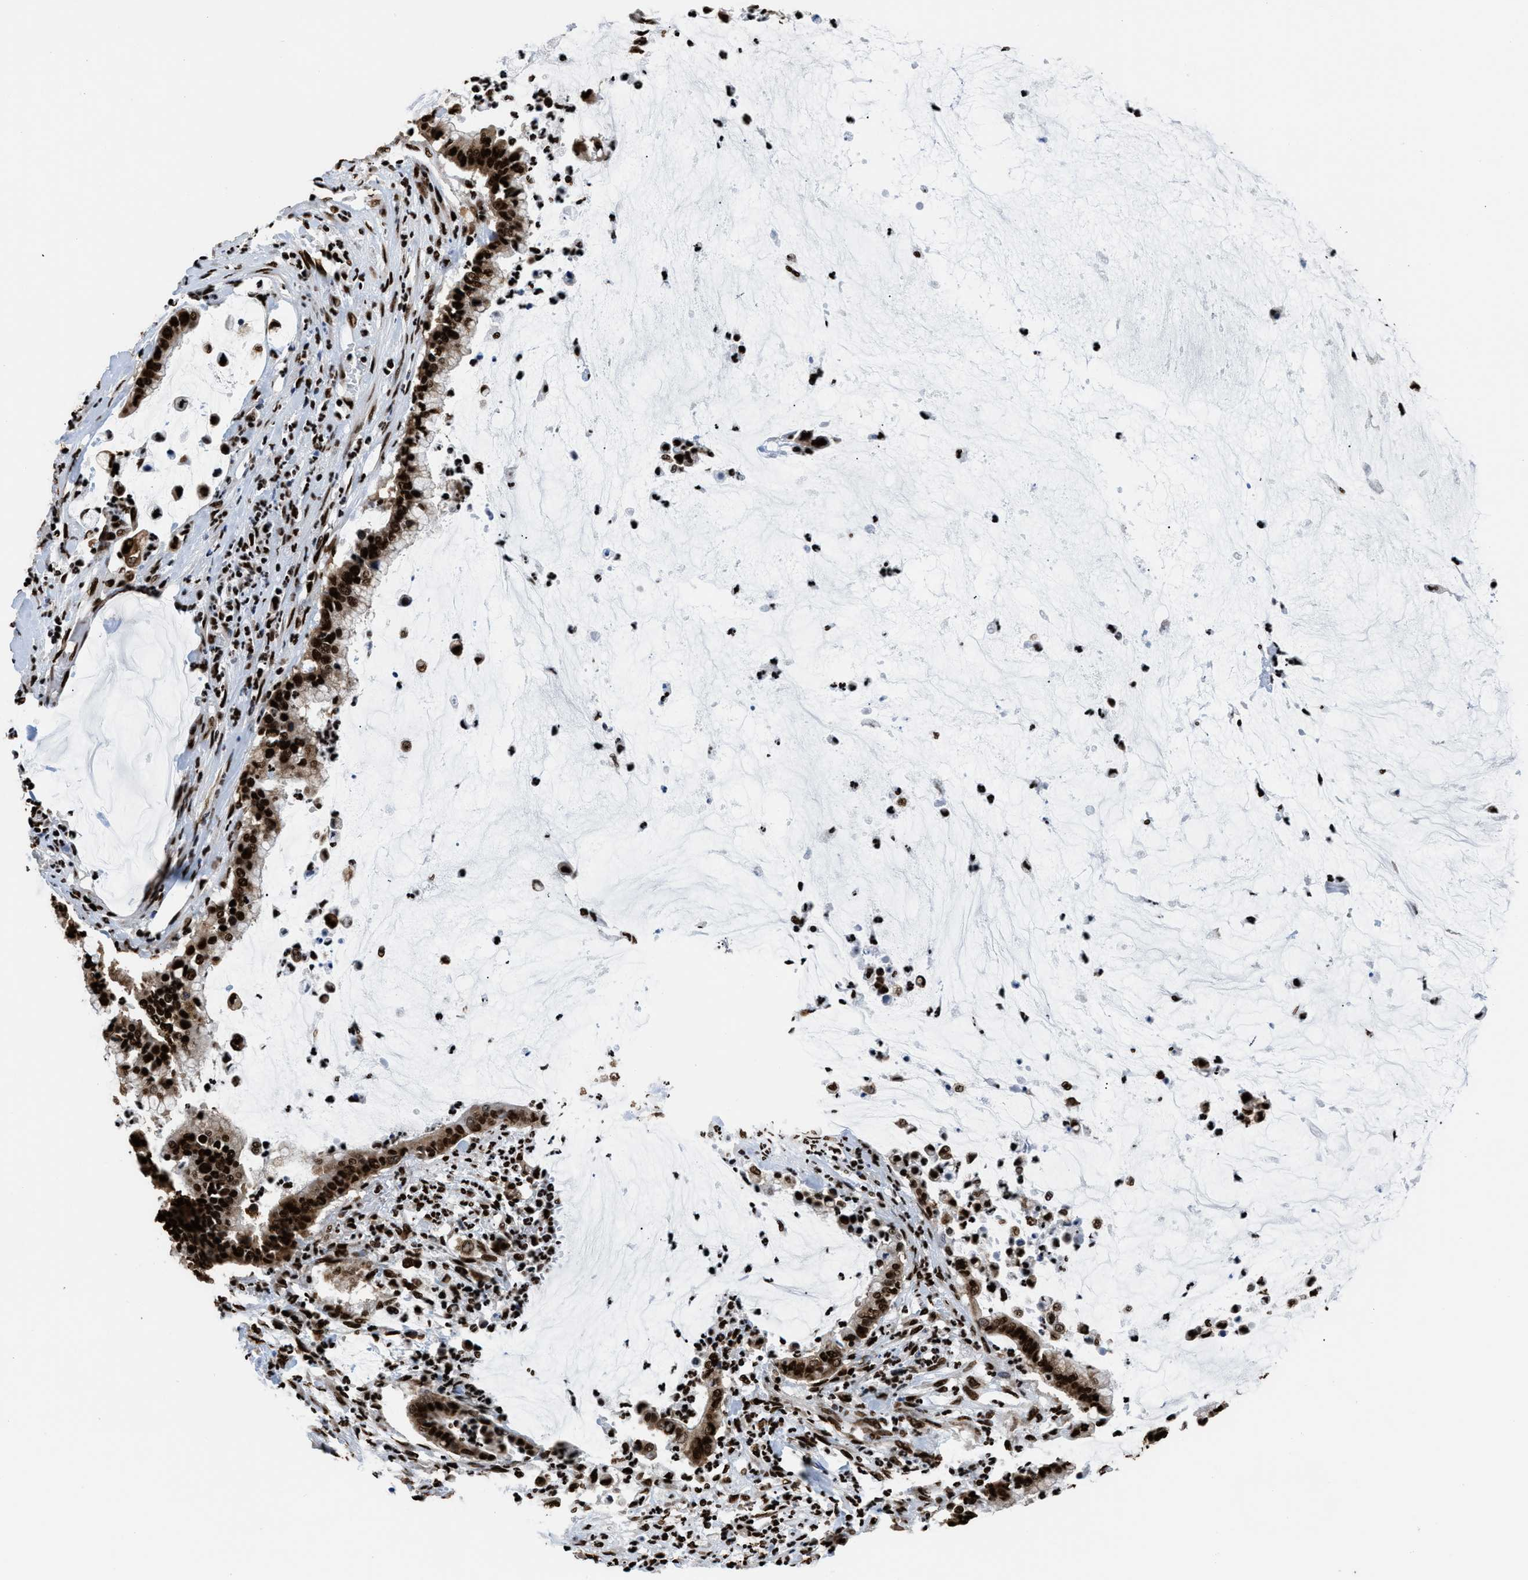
{"staining": {"intensity": "strong", "quantity": ">75%", "location": "nuclear"}, "tissue": "pancreatic cancer", "cell_type": "Tumor cells", "image_type": "cancer", "snomed": [{"axis": "morphology", "description": "Adenocarcinoma, NOS"}, {"axis": "topography", "description": "Pancreas"}], "caption": "Pancreatic cancer (adenocarcinoma) stained for a protein (brown) displays strong nuclear positive expression in approximately >75% of tumor cells.", "gene": "HNRNPM", "patient": {"sex": "male", "age": 41}}